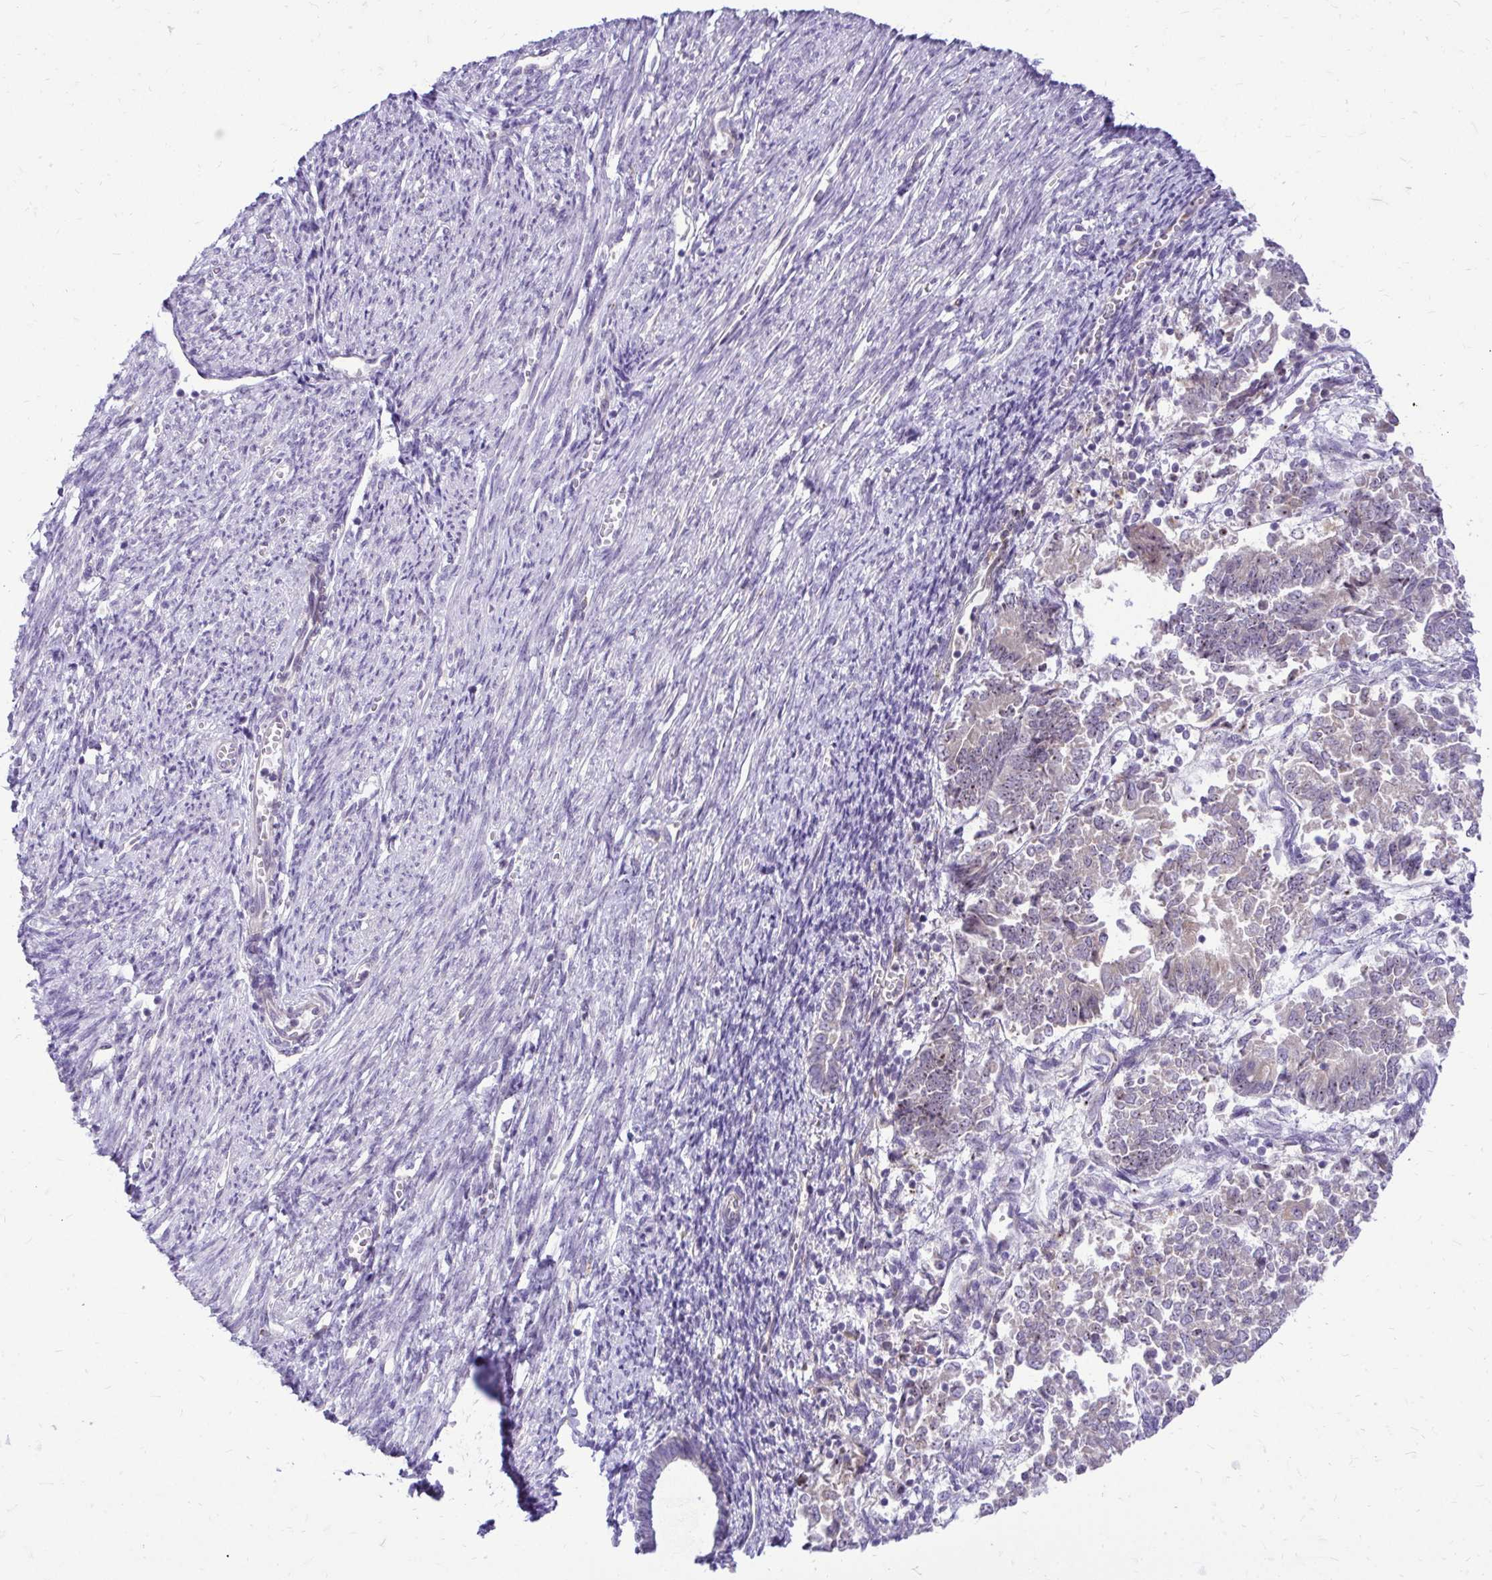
{"staining": {"intensity": "weak", "quantity": "<25%", "location": "cytoplasmic/membranous,nuclear"}, "tissue": "endometrial cancer", "cell_type": "Tumor cells", "image_type": "cancer", "snomed": [{"axis": "morphology", "description": "Adenocarcinoma, NOS"}, {"axis": "topography", "description": "Endometrium"}], "caption": "Immunohistochemical staining of human endometrial adenocarcinoma reveals no significant expression in tumor cells.", "gene": "NIFK", "patient": {"sex": "female", "age": 65}}